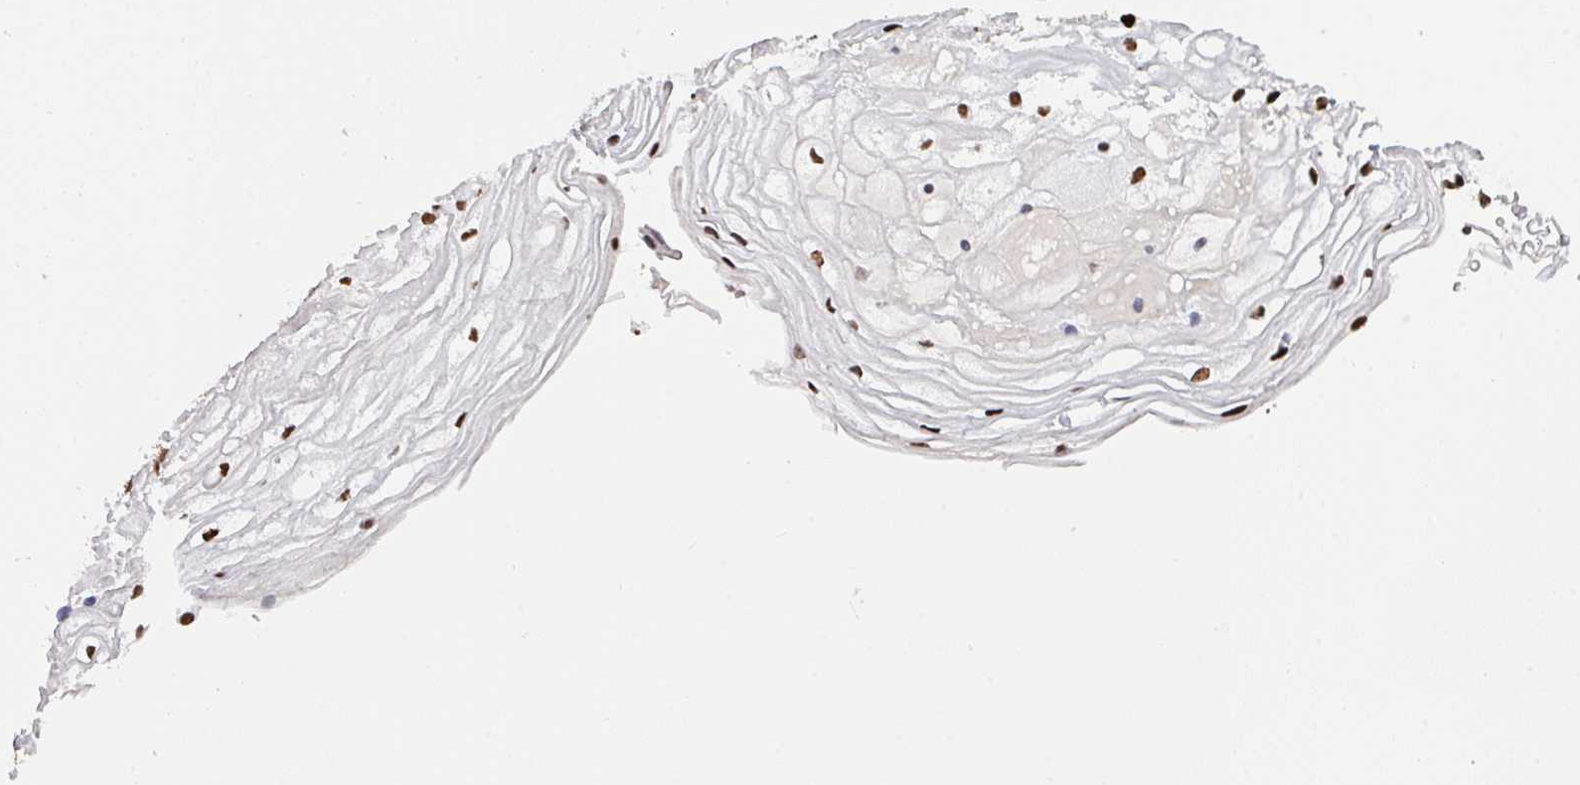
{"staining": {"intensity": "strong", "quantity": ">75%", "location": "nuclear"}, "tissue": "cervix", "cell_type": "Glandular cells", "image_type": "normal", "snomed": [{"axis": "morphology", "description": "Normal tissue, NOS"}, {"axis": "topography", "description": "Cervix"}], "caption": "This image shows immunohistochemistry staining of normal cervix, with high strong nuclear positivity in about >75% of glandular cells.", "gene": "ZNF607", "patient": {"sex": "female", "age": 36}}